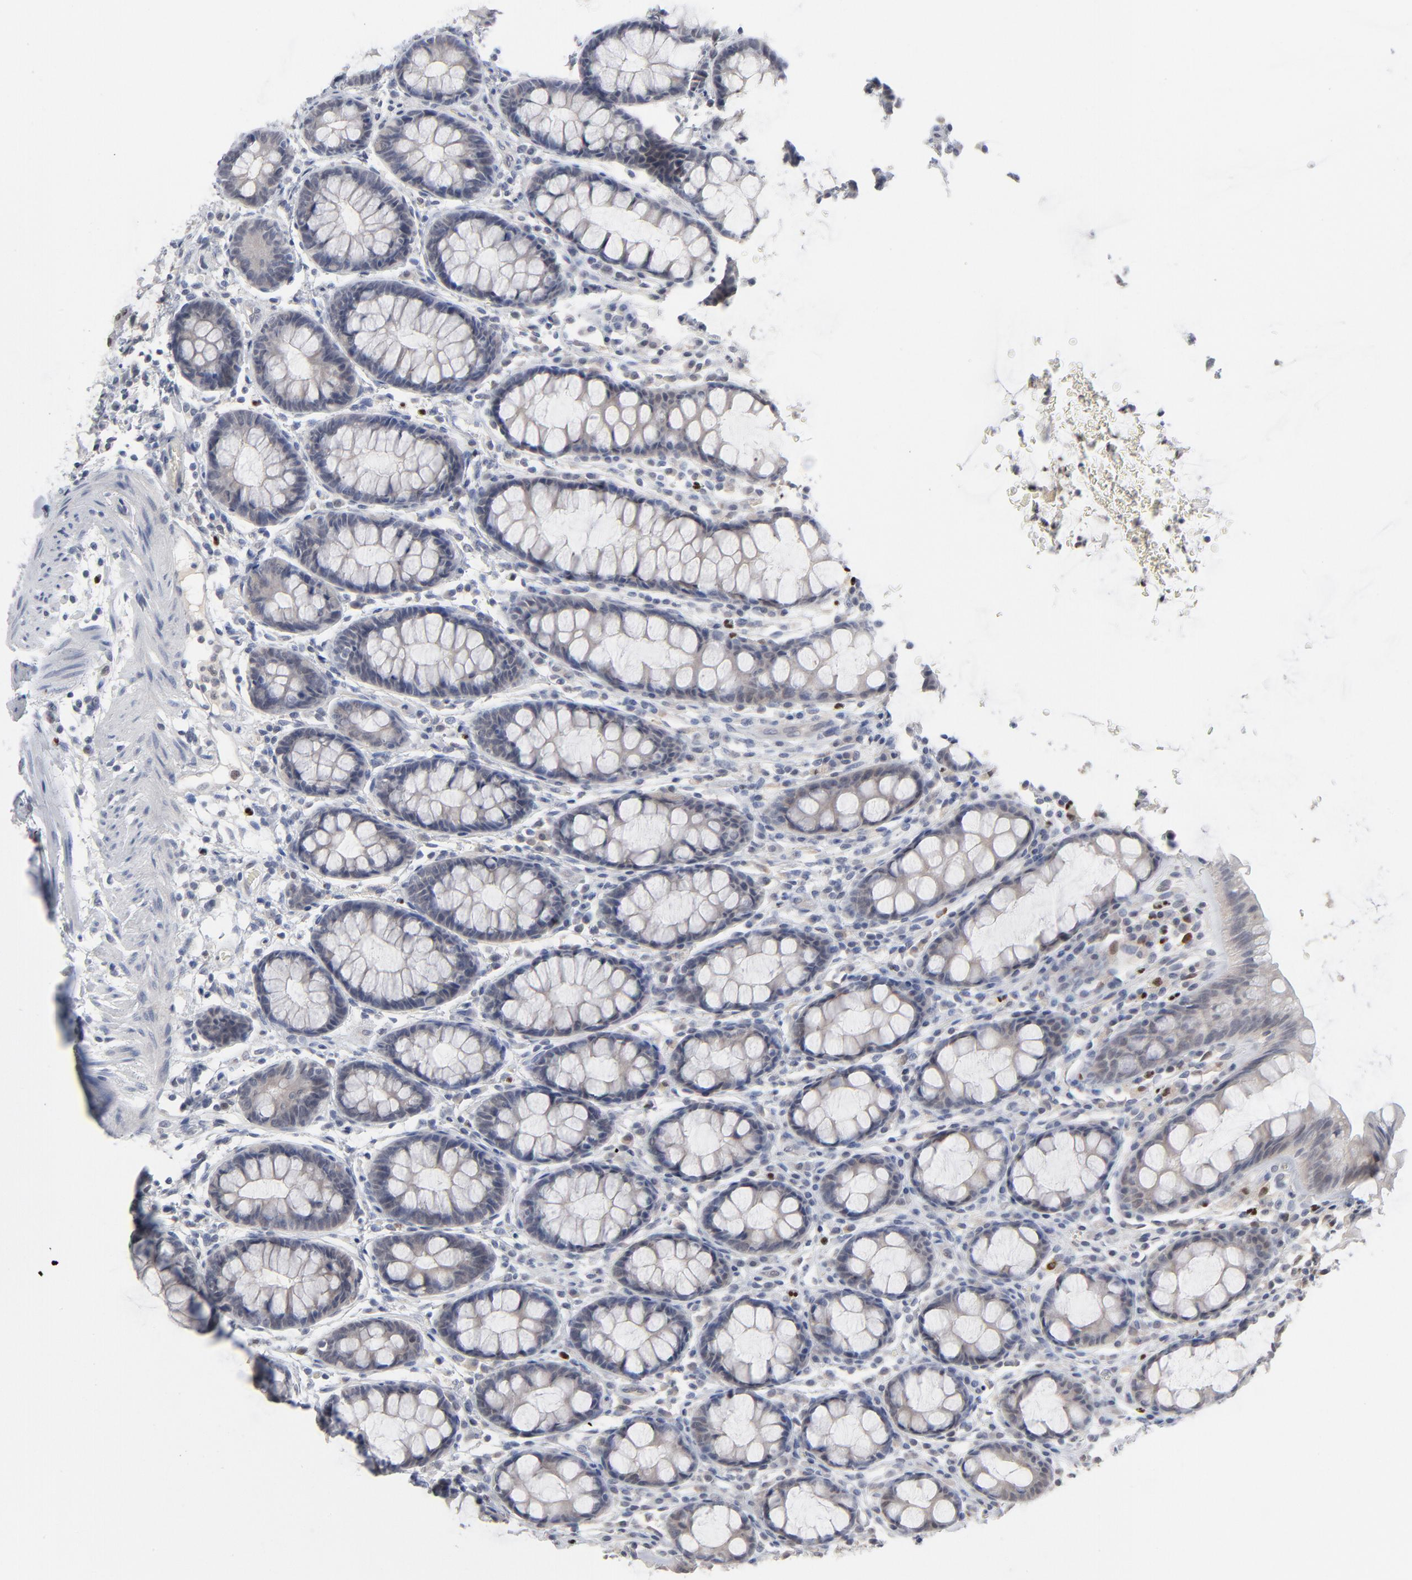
{"staining": {"intensity": "weak", "quantity": "<25%", "location": "cytoplasmic/membranous"}, "tissue": "rectum", "cell_type": "Glandular cells", "image_type": "normal", "snomed": [{"axis": "morphology", "description": "Normal tissue, NOS"}, {"axis": "topography", "description": "Rectum"}], "caption": "Immunohistochemical staining of normal human rectum displays no significant positivity in glandular cells.", "gene": "FOXN2", "patient": {"sex": "male", "age": 92}}